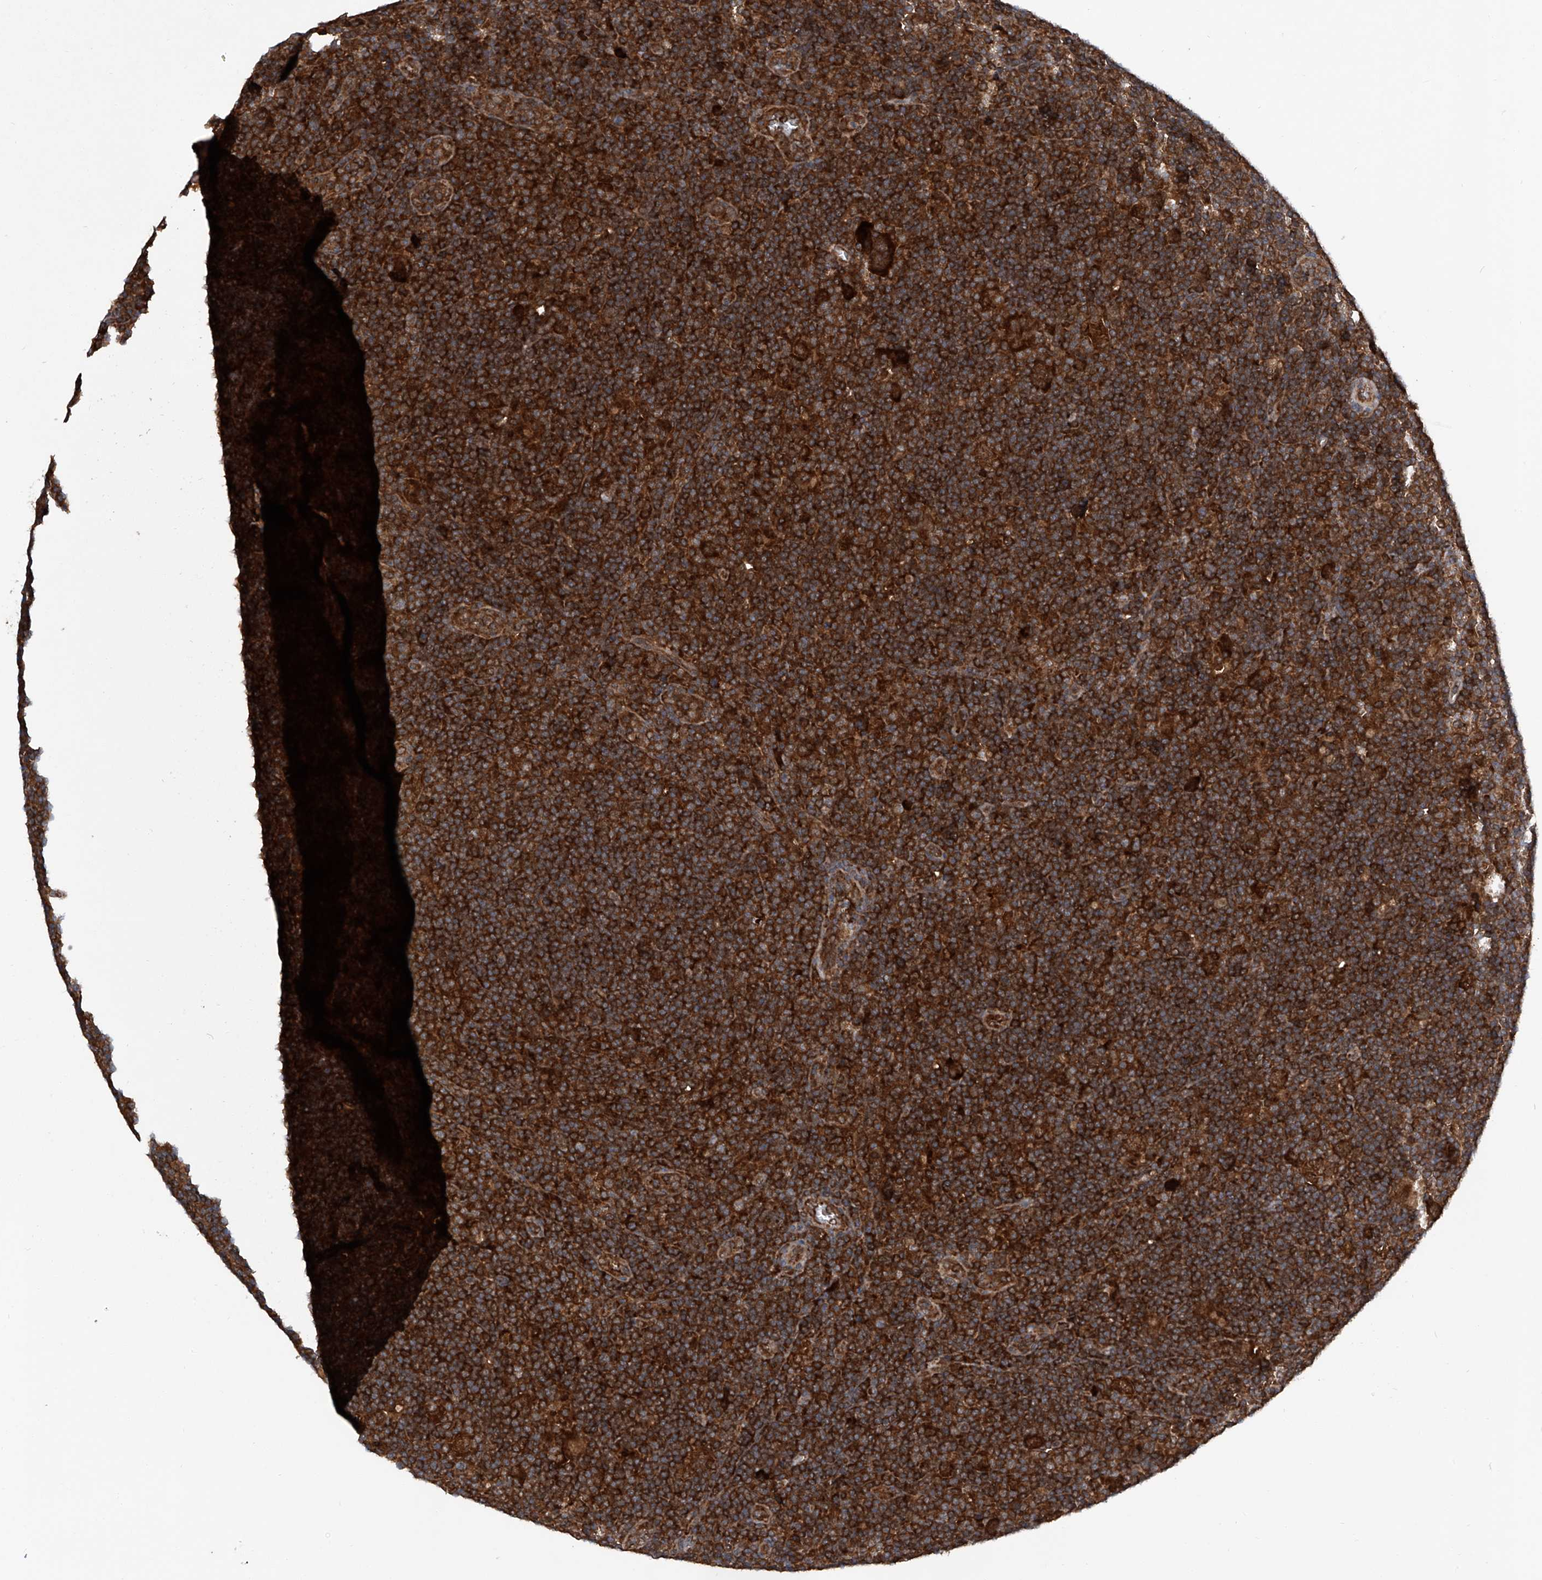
{"staining": {"intensity": "strong", "quantity": ">75%", "location": "cytoplasmic/membranous"}, "tissue": "lymphoma", "cell_type": "Tumor cells", "image_type": "cancer", "snomed": [{"axis": "morphology", "description": "Hodgkin's disease, NOS"}, {"axis": "topography", "description": "Lymph node"}], "caption": "Protein staining of Hodgkin's disease tissue demonstrates strong cytoplasmic/membranous expression in about >75% of tumor cells.", "gene": "ASCC3", "patient": {"sex": "female", "age": 57}}